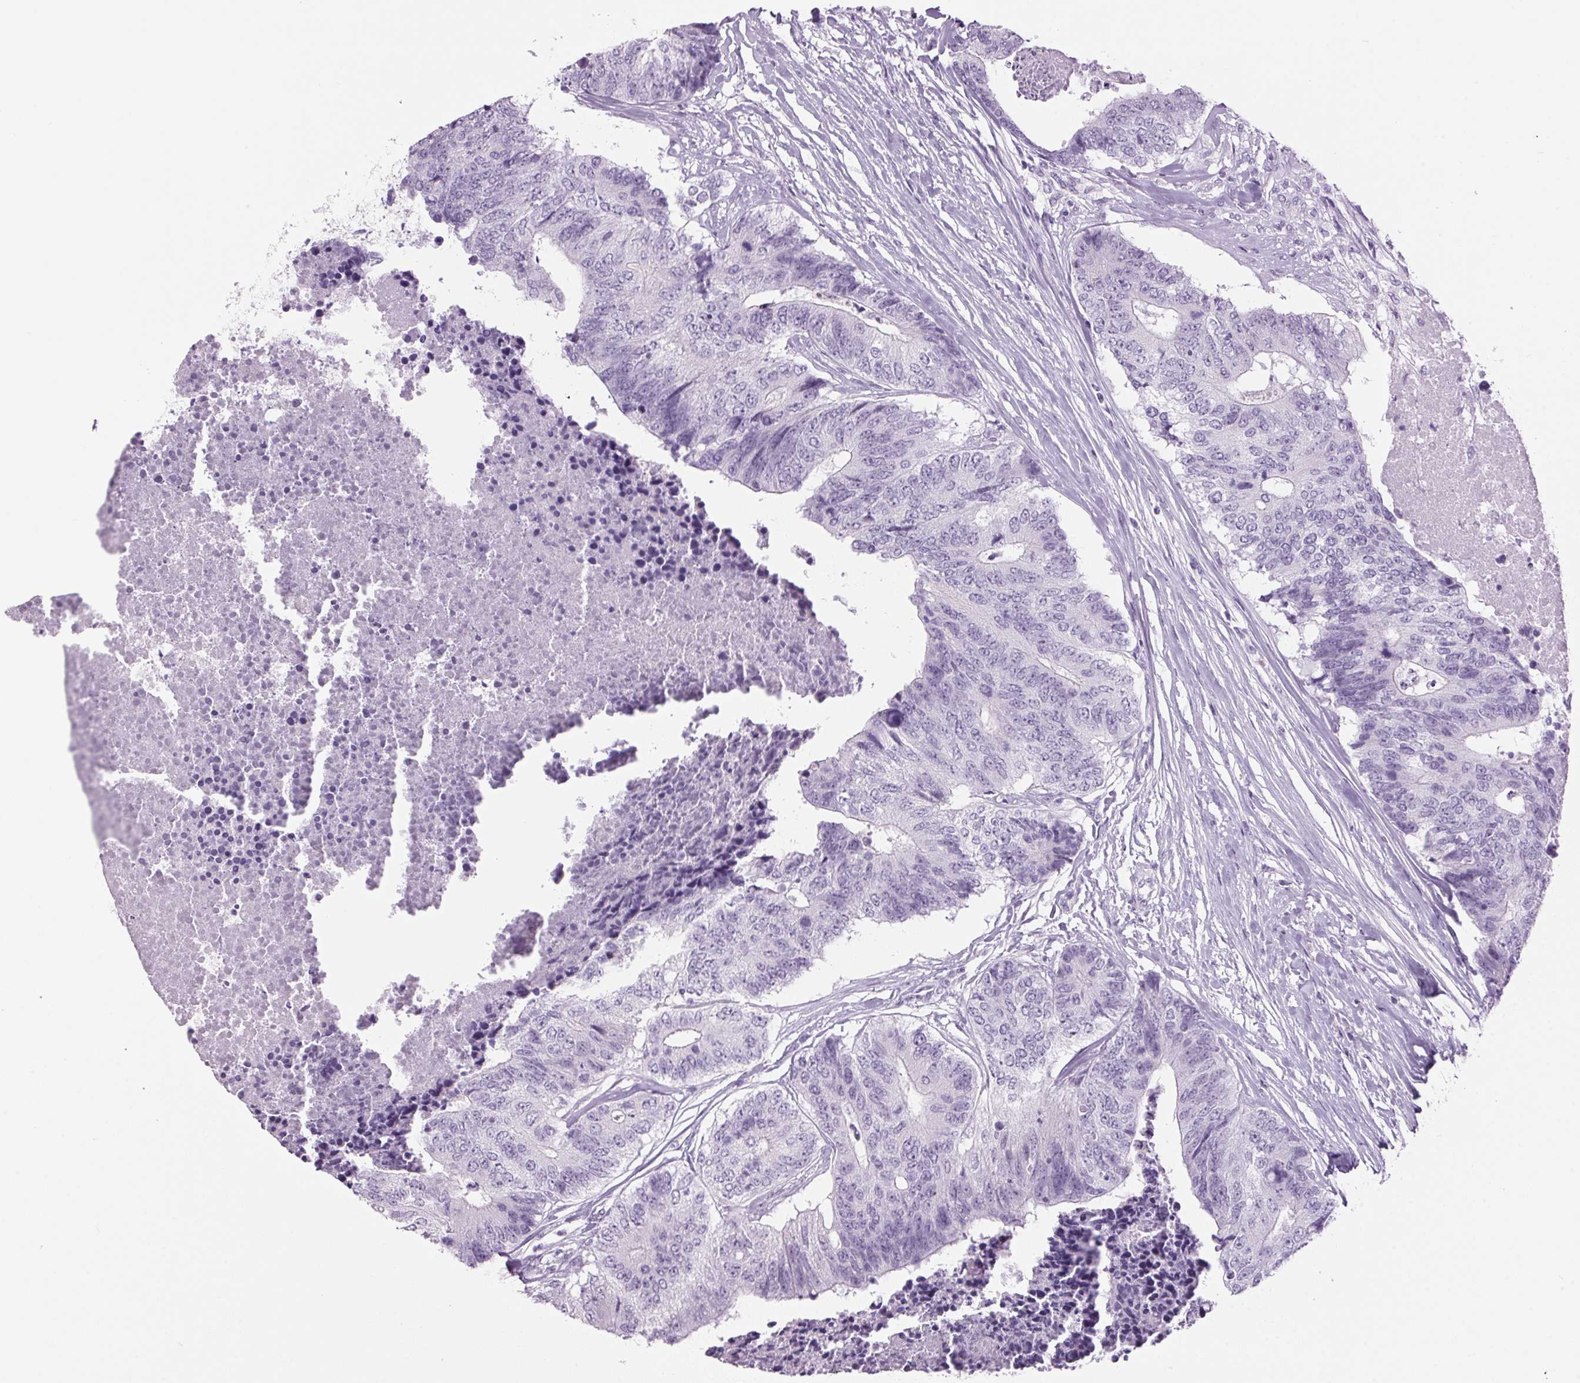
{"staining": {"intensity": "negative", "quantity": "none", "location": "none"}, "tissue": "colorectal cancer", "cell_type": "Tumor cells", "image_type": "cancer", "snomed": [{"axis": "morphology", "description": "Adenocarcinoma, NOS"}, {"axis": "topography", "description": "Colon"}], "caption": "This is an immunohistochemistry (IHC) photomicrograph of human colorectal cancer (adenocarcinoma). There is no expression in tumor cells.", "gene": "PPP1R1A", "patient": {"sex": "female", "age": 67}}